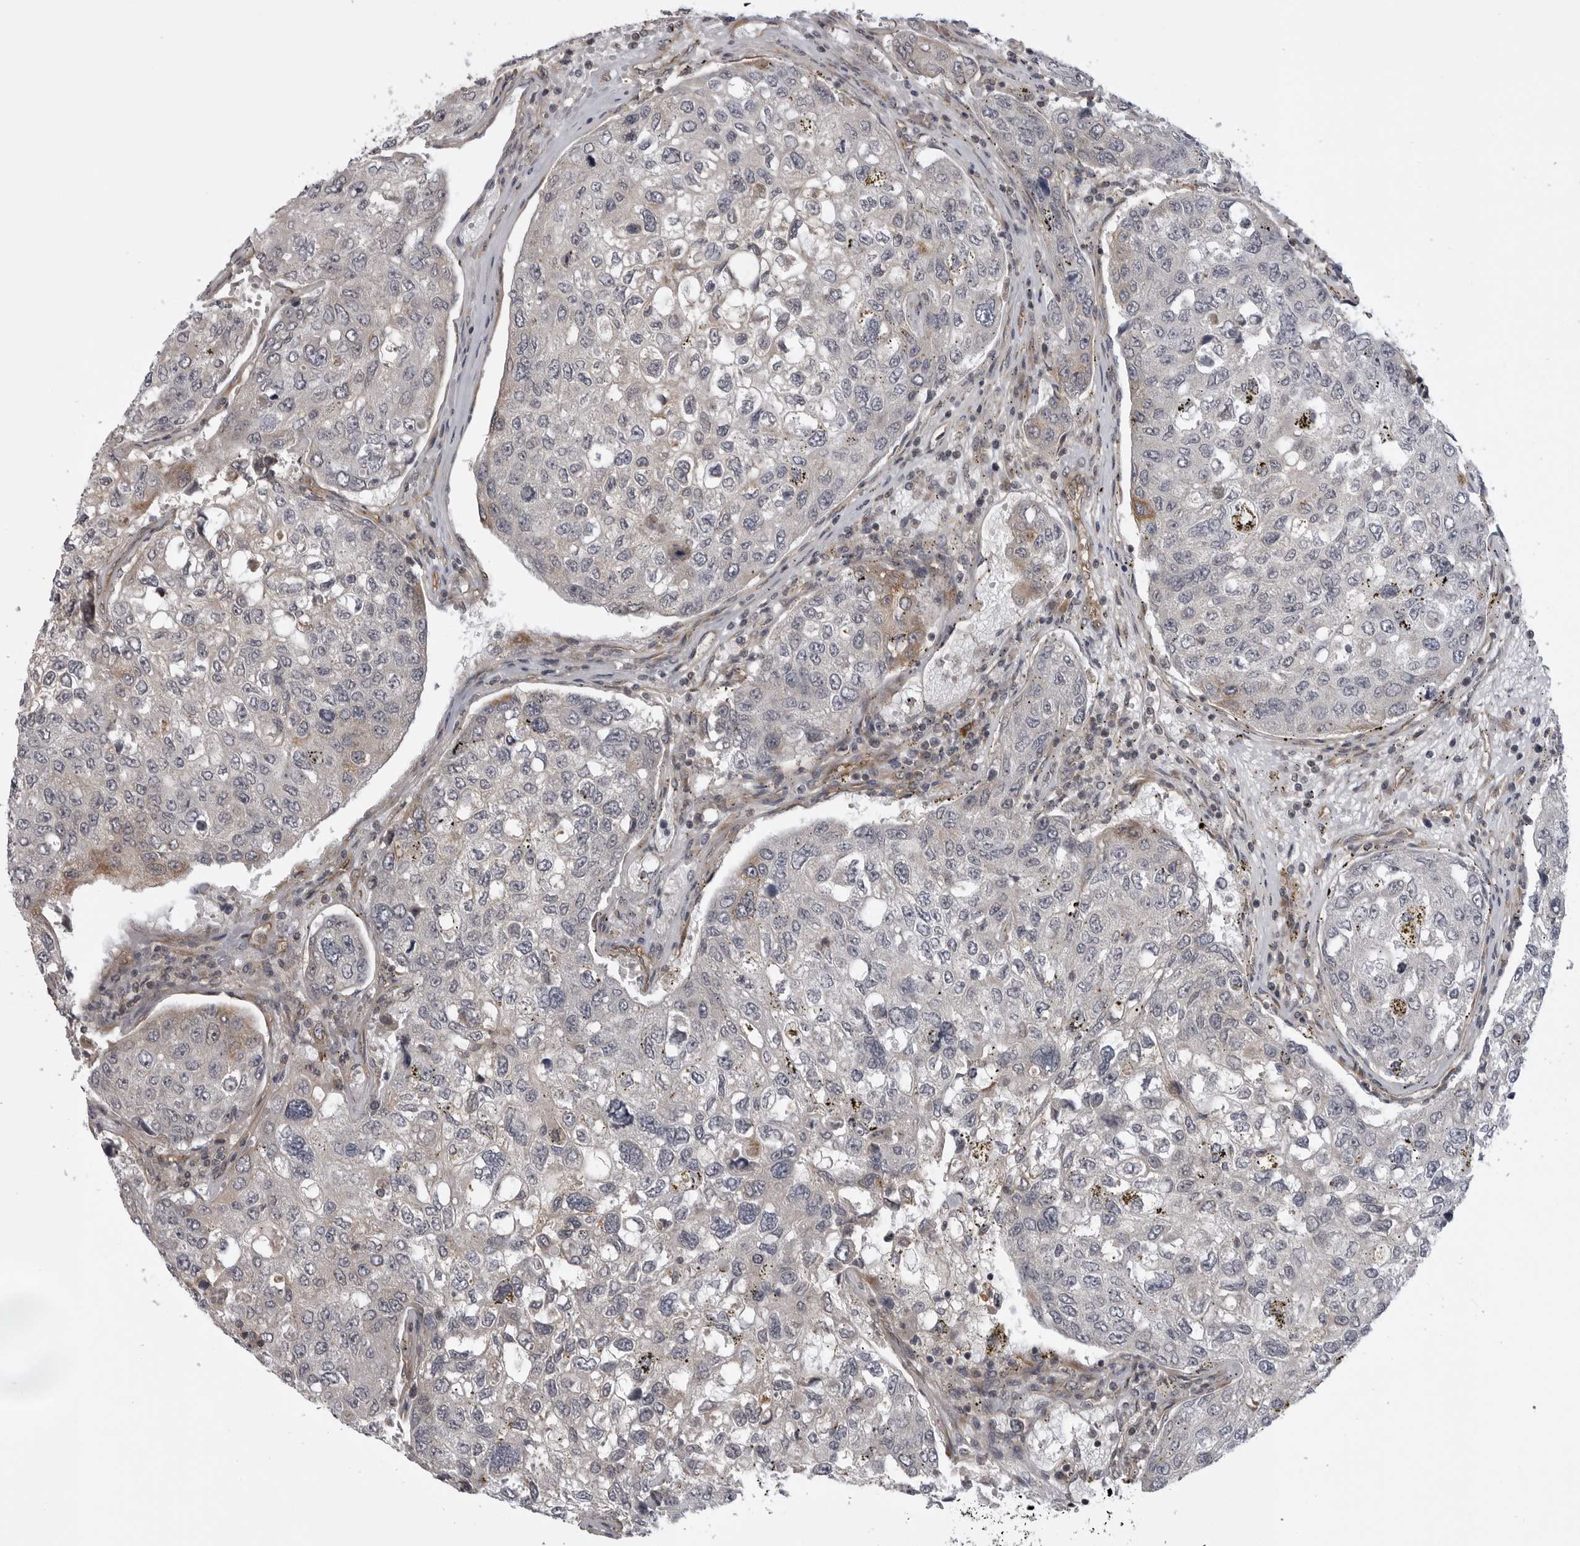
{"staining": {"intensity": "negative", "quantity": "none", "location": "none"}, "tissue": "urothelial cancer", "cell_type": "Tumor cells", "image_type": "cancer", "snomed": [{"axis": "morphology", "description": "Urothelial carcinoma, High grade"}, {"axis": "topography", "description": "Lymph node"}, {"axis": "topography", "description": "Urinary bladder"}], "caption": "High power microscopy histopathology image of an immunohistochemistry (IHC) image of urothelial cancer, revealing no significant expression in tumor cells. (DAB (3,3'-diaminobenzidine) immunohistochemistry (IHC) visualized using brightfield microscopy, high magnification).", "gene": "LRRC45", "patient": {"sex": "male", "age": 51}}